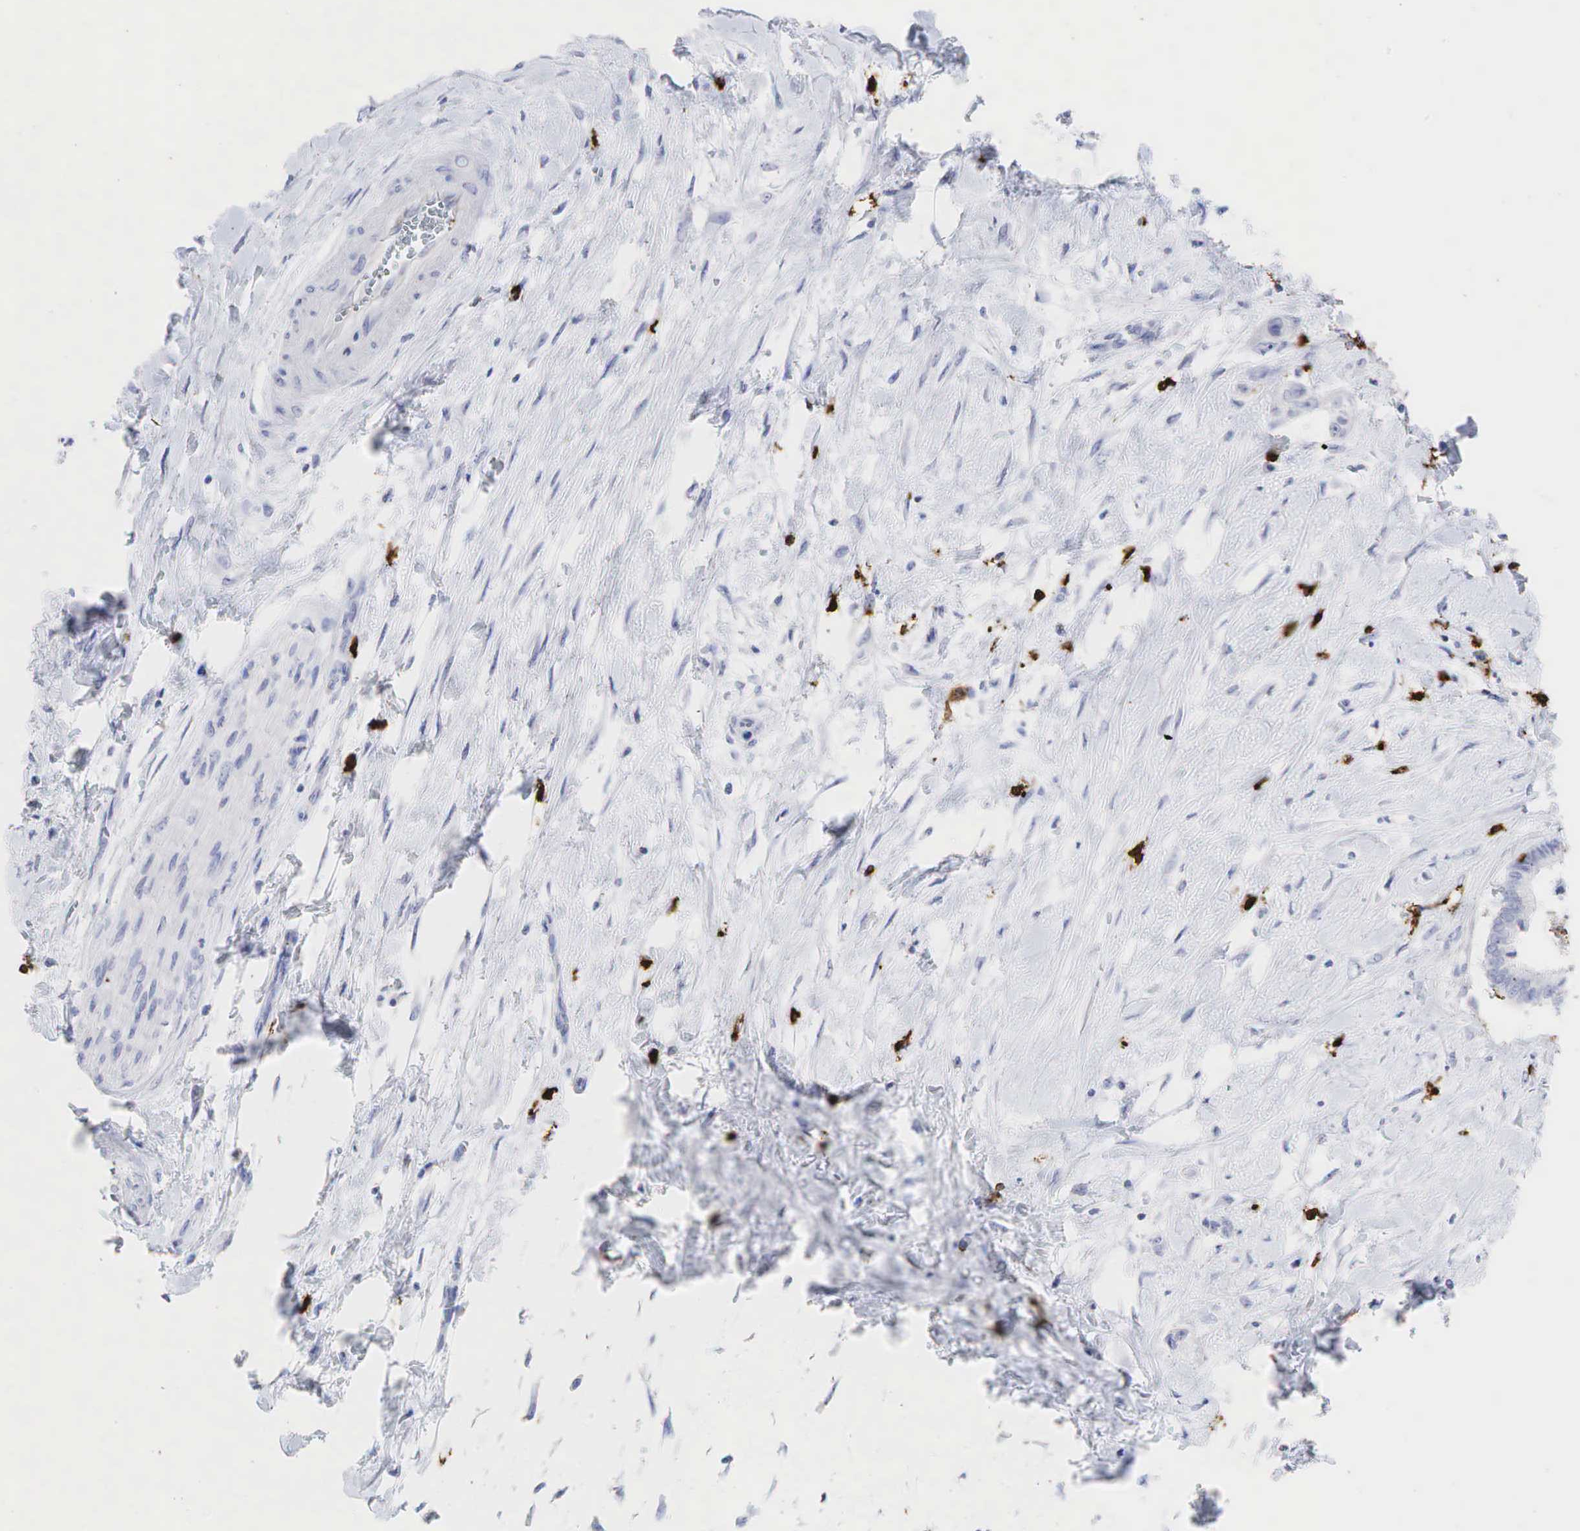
{"staining": {"intensity": "negative", "quantity": "none", "location": "none"}, "tissue": "liver cancer", "cell_type": "Tumor cells", "image_type": "cancer", "snomed": [{"axis": "morphology", "description": "Cholangiocarcinoma"}, {"axis": "topography", "description": "Liver"}], "caption": "IHC of human liver cholangiocarcinoma shows no staining in tumor cells.", "gene": "CD8A", "patient": {"sex": "male", "age": 57}}